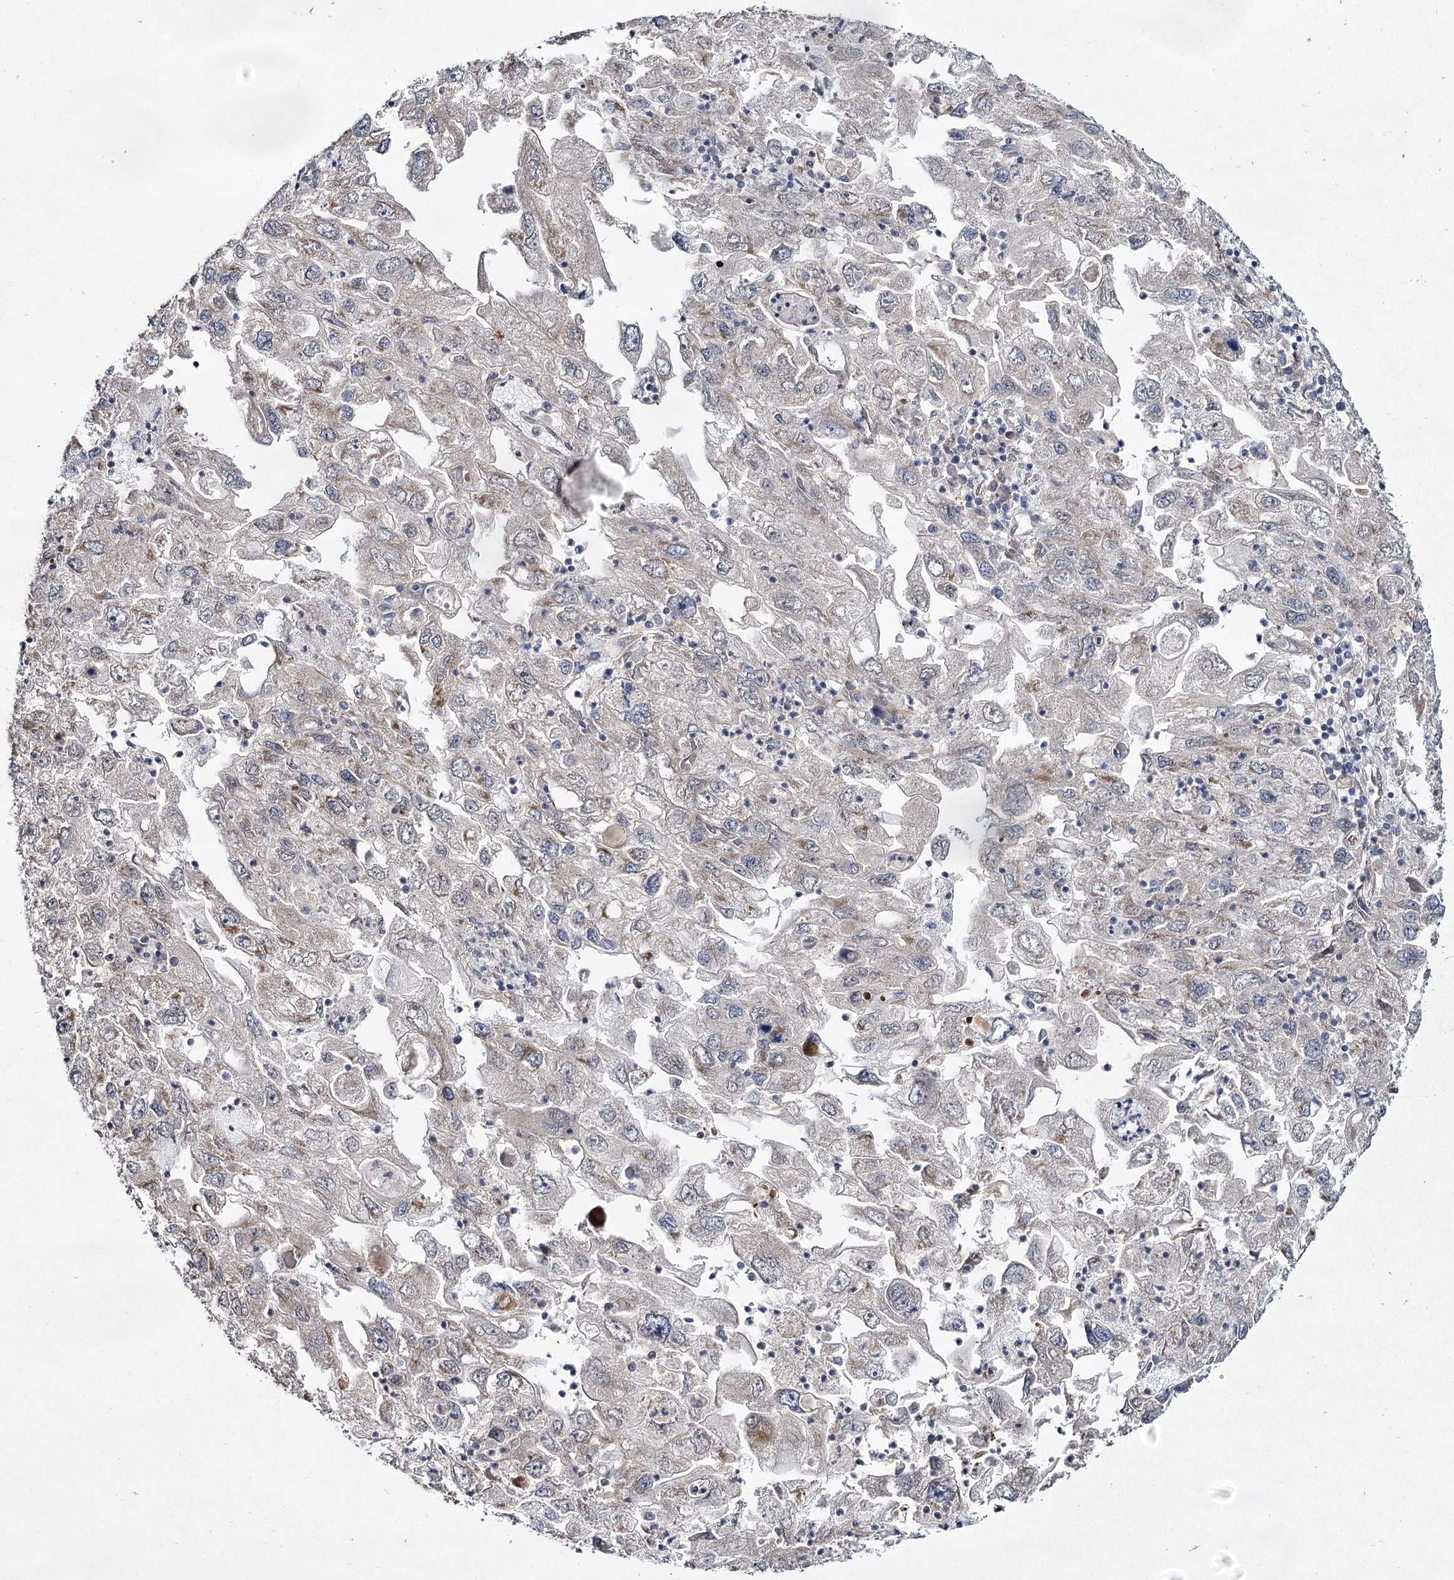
{"staining": {"intensity": "weak", "quantity": "<25%", "location": "cytoplasmic/membranous"}, "tissue": "endometrial cancer", "cell_type": "Tumor cells", "image_type": "cancer", "snomed": [{"axis": "morphology", "description": "Adenocarcinoma, NOS"}, {"axis": "topography", "description": "Endometrium"}], "caption": "This image is of endometrial cancer (adenocarcinoma) stained with IHC to label a protein in brown with the nuclei are counter-stained blue. There is no staining in tumor cells.", "gene": "TRNT1", "patient": {"sex": "female", "age": 49}}